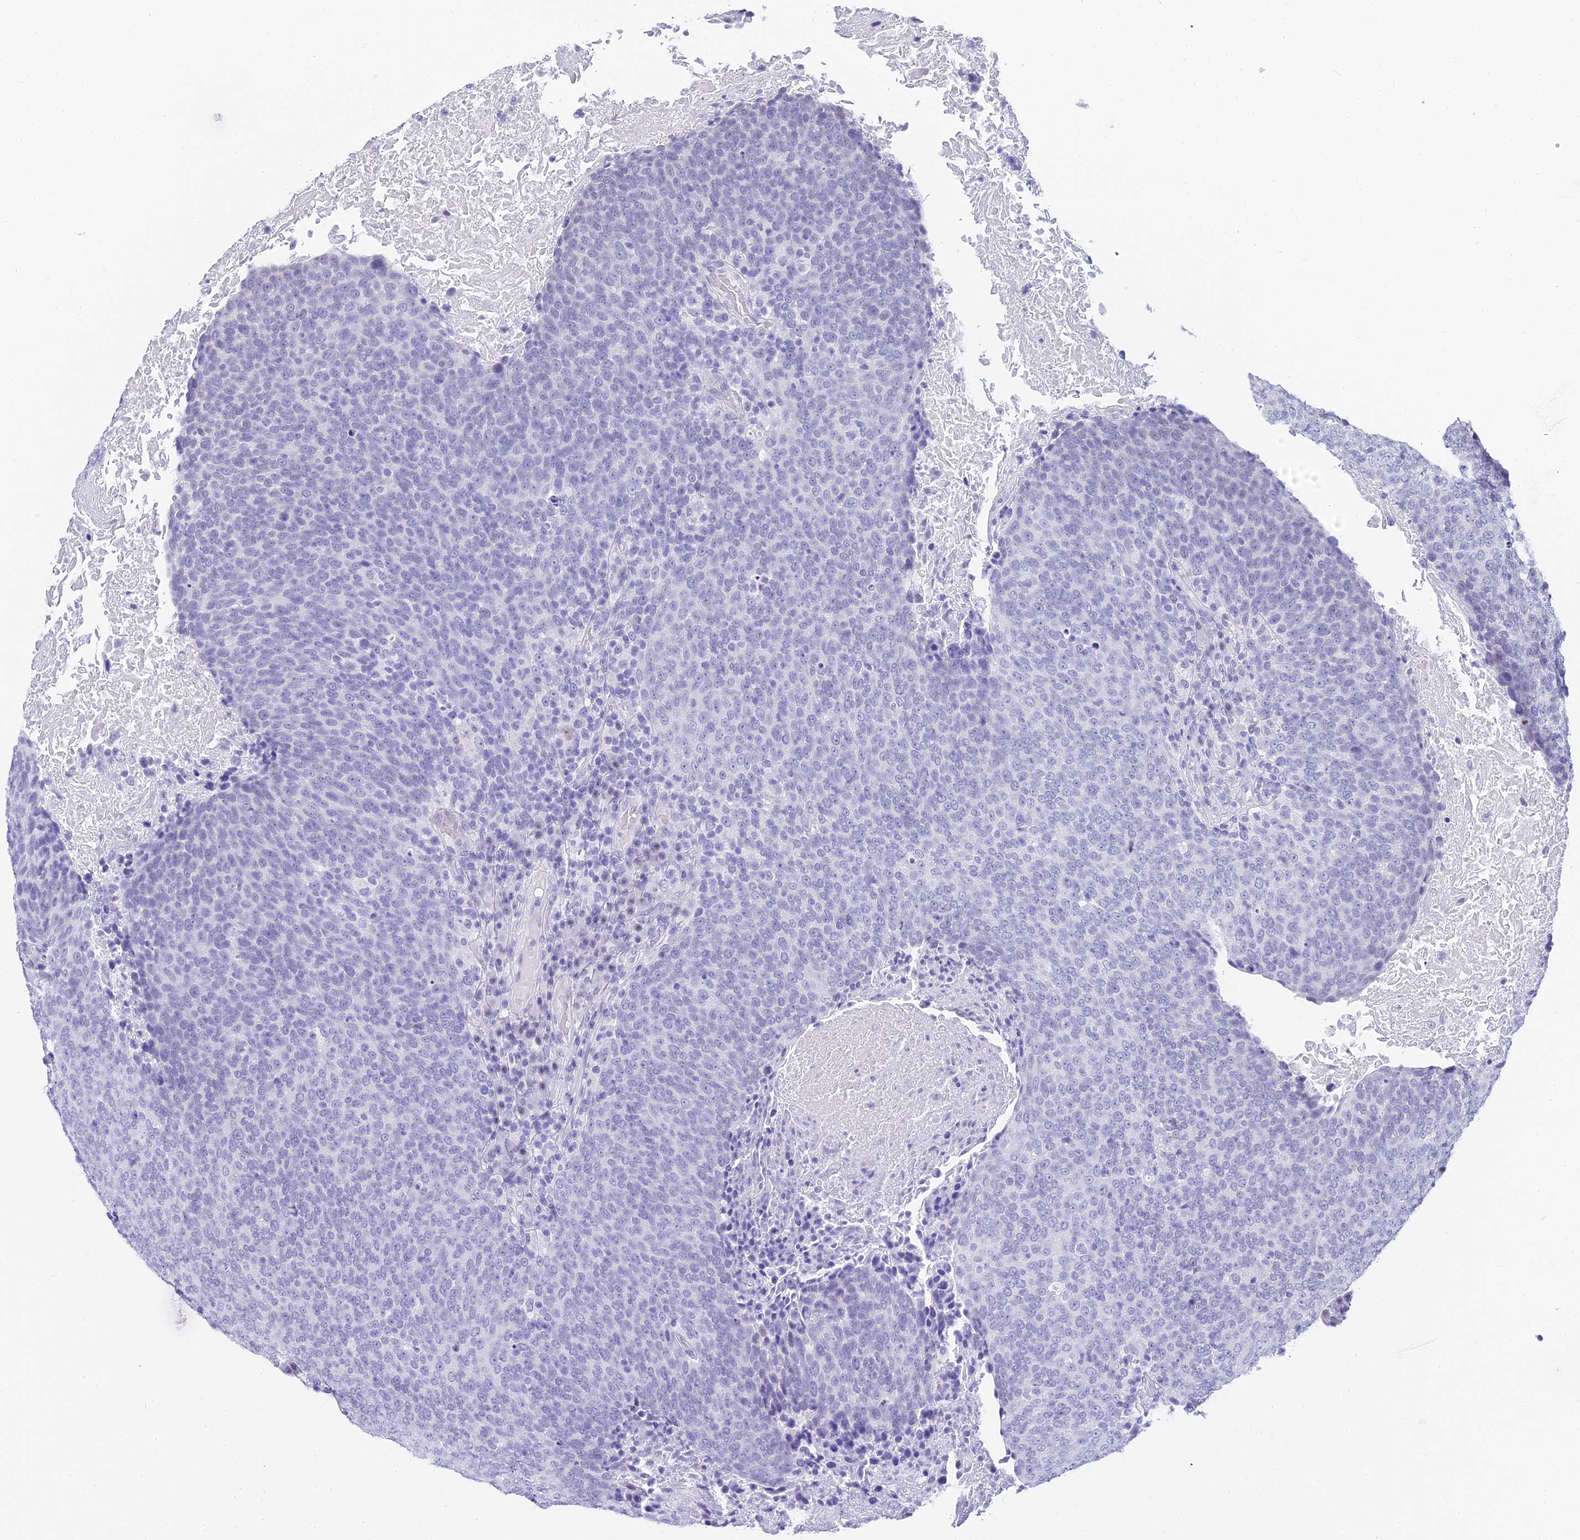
{"staining": {"intensity": "negative", "quantity": "none", "location": "none"}, "tissue": "head and neck cancer", "cell_type": "Tumor cells", "image_type": "cancer", "snomed": [{"axis": "morphology", "description": "Squamous cell carcinoma, NOS"}, {"axis": "morphology", "description": "Squamous cell carcinoma, metastatic, NOS"}, {"axis": "topography", "description": "Lymph node"}, {"axis": "topography", "description": "Head-Neck"}], "caption": "Immunohistochemical staining of human head and neck cancer (metastatic squamous cell carcinoma) displays no significant staining in tumor cells. (DAB immunohistochemistry visualized using brightfield microscopy, high magnification).", "gene": "ABHD14A-ACY1", "patient": {"sex": "male", "age": 62}}